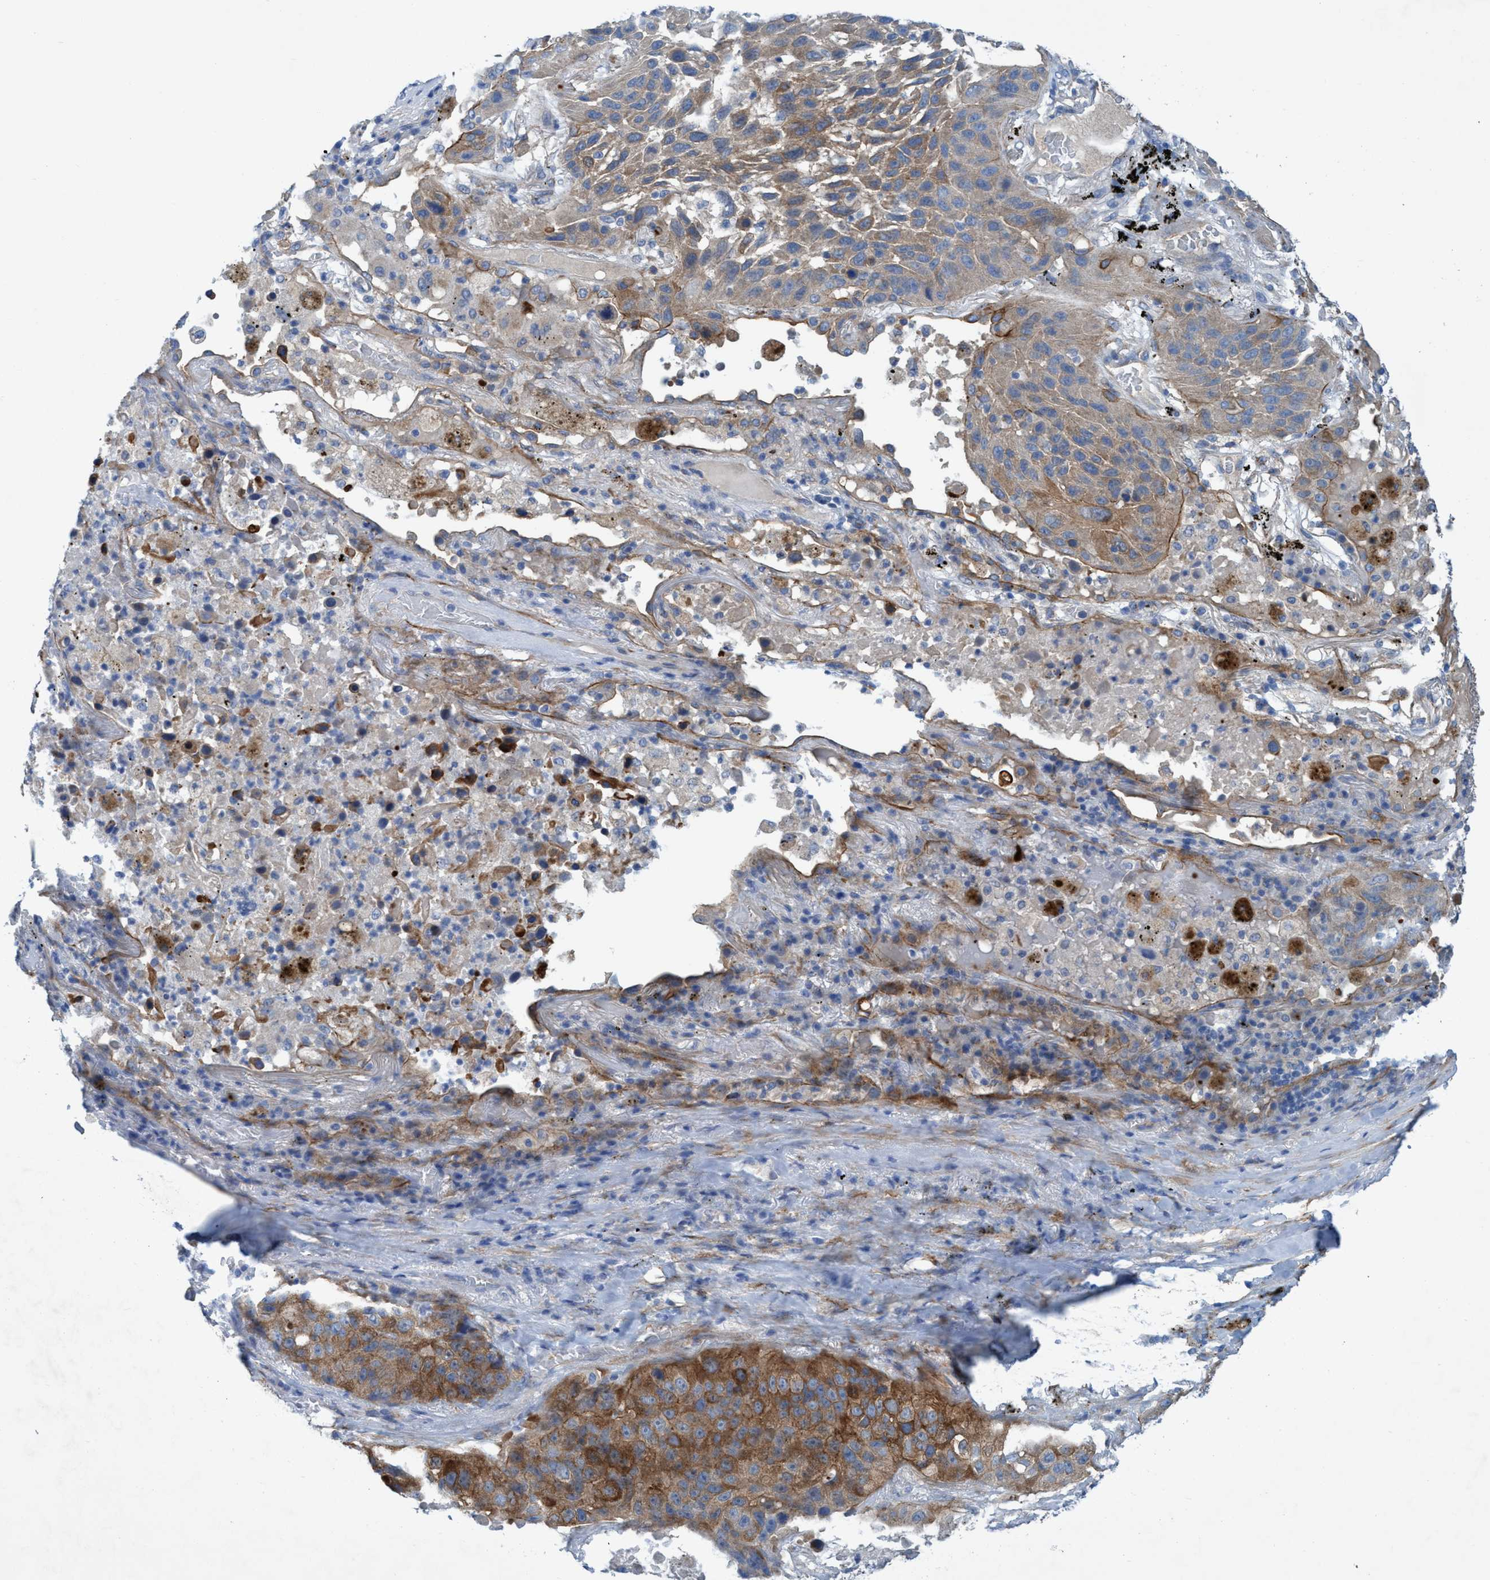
{"staining": {"intensity": "strong", "quantity": "25%-75%", "location": "cytoplasmic/membranous"}, "tissue": "lung cancer", "cell_type": "Tumor cells", "image_type": "cancer", "snomed": [{"axis": "morphology", "description": "Squamous cell carcinoma, NOS"}, {"axis": "topography", "description": "Lung"}], "caption": "Human squamous cell carcinoma (lung) stained for a protein (brown) demonstrates strong cytoplasmic/membranous positive positivity in about 25%-75% of tumor cells.", "gene": "GULP1", "patient": {"sex": "male", "age": 57}}